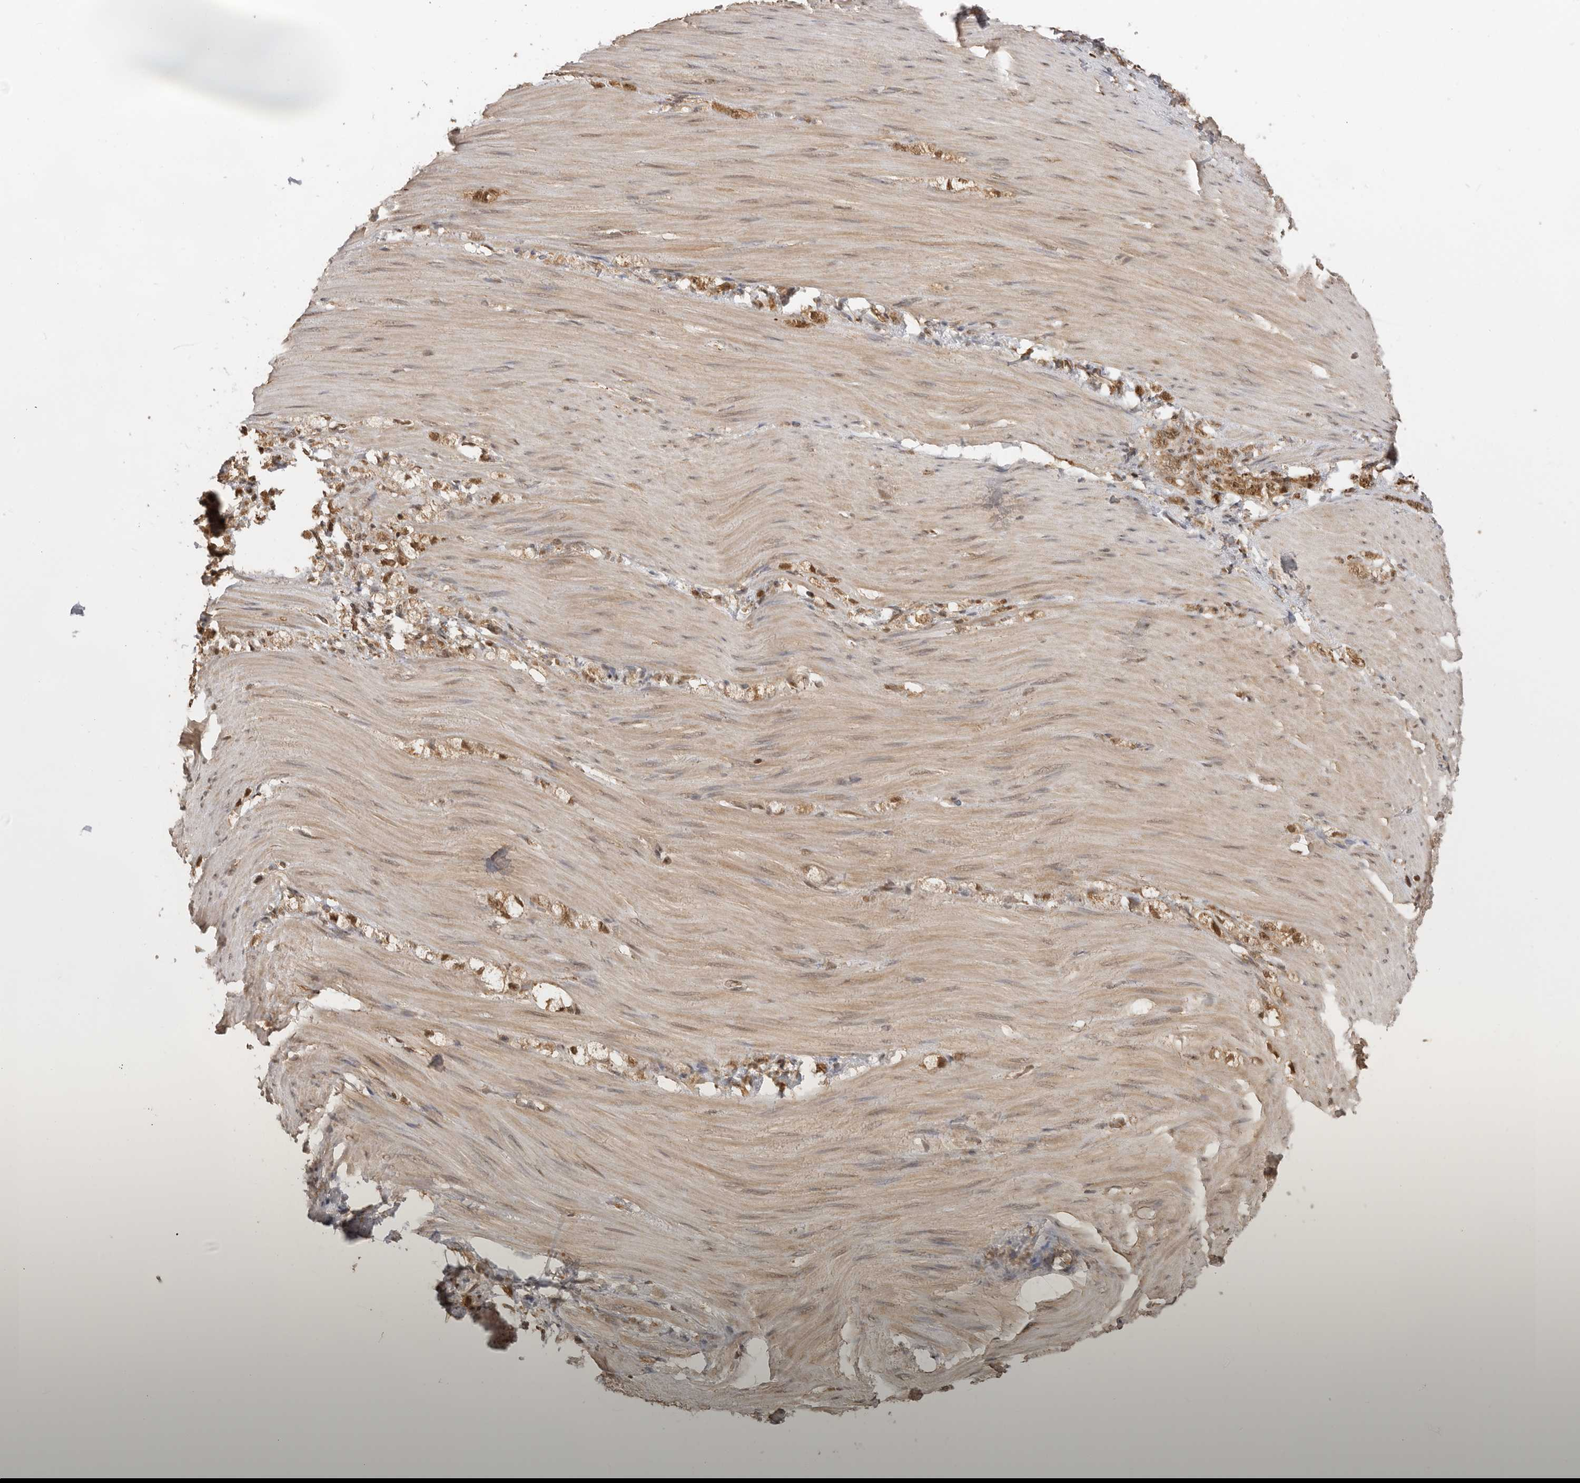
{"staining": {"intensity": "moderate", "quantity": ">75%", "location": "cytoplasmic/membranous,nuclear"}, "tissue": "stomach cancer", "cell_type": "Tumor cells", "image_type": "cancer", "snomed": [{"axis": "morphology", "description": "Normal tissue, NOS"}, {"axis": "morphology", "description": "Adenocarcinoma, NOS"}, {"axis": "topography", "description": "Stomach"}], "caption": "High-magnification brightfield microscopy of stomach cancer (adenocarcinoma) stained with DAB (brown) and counterstained with hematoxylin (blue). tumor cells exhibit moderate cytoplasmic/membranous and nuclear expression is present in approximately>75% of cells.", "gene": "ADPRS", "patient": {"sex": "male", "age": 82}}